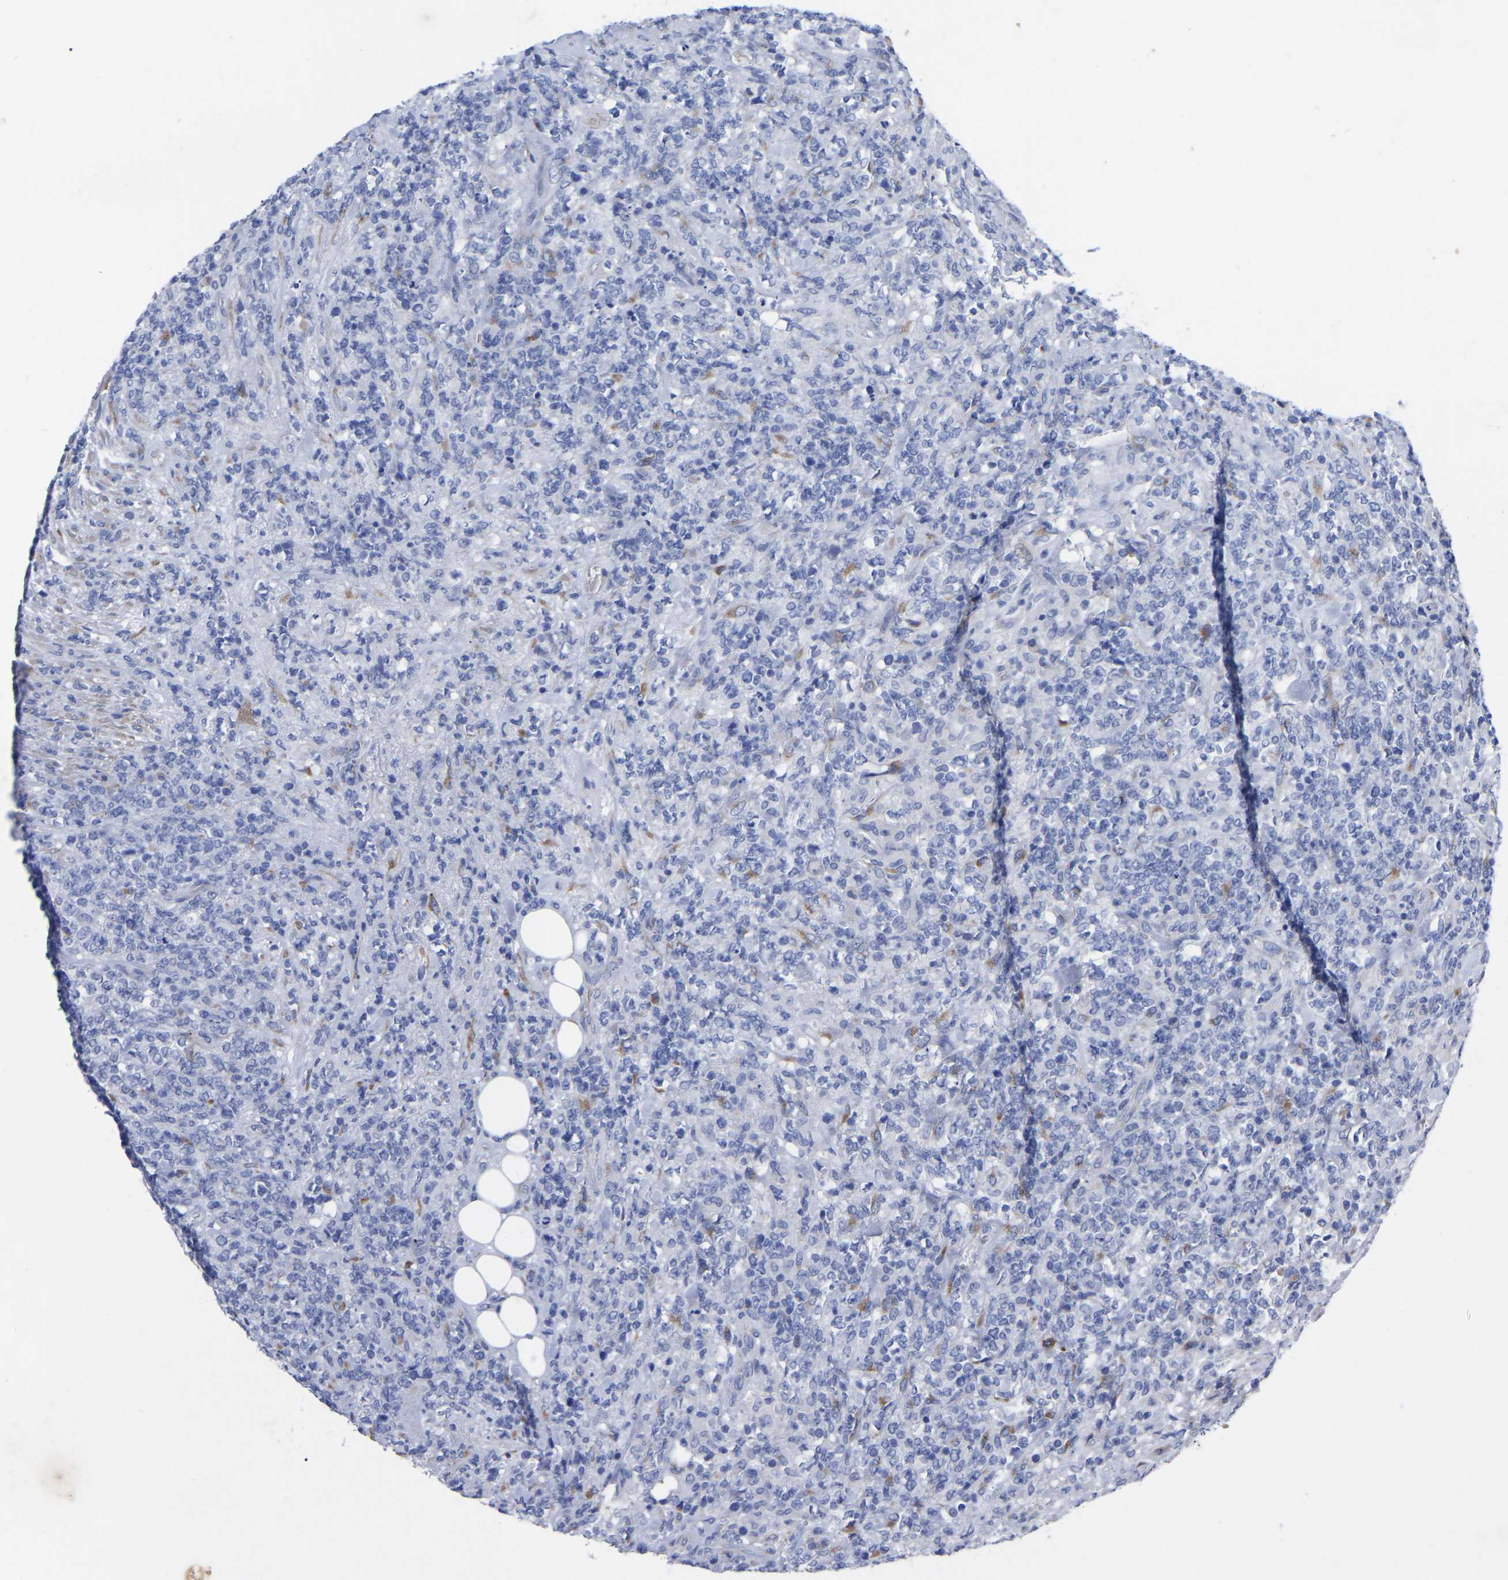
{"staining": {"intensity": "negative", "quantity": "none", "location": "none"}, "tissue": "lymphoma", "cell_type": "Tumor cells", "image_type": "cancer", "snomed": [{"axis": "morphology", "description": "Malignant lymphoma, non-Hodgkin's type, High grade"}, {"axis": "topography", "description": "Soft tissue"}], "caption": "Micrograph shows no protein expression in tumor cells of lymphoma tissue.", "gene": "GDF3", "patient": {"sex": "male", "age": 18}}